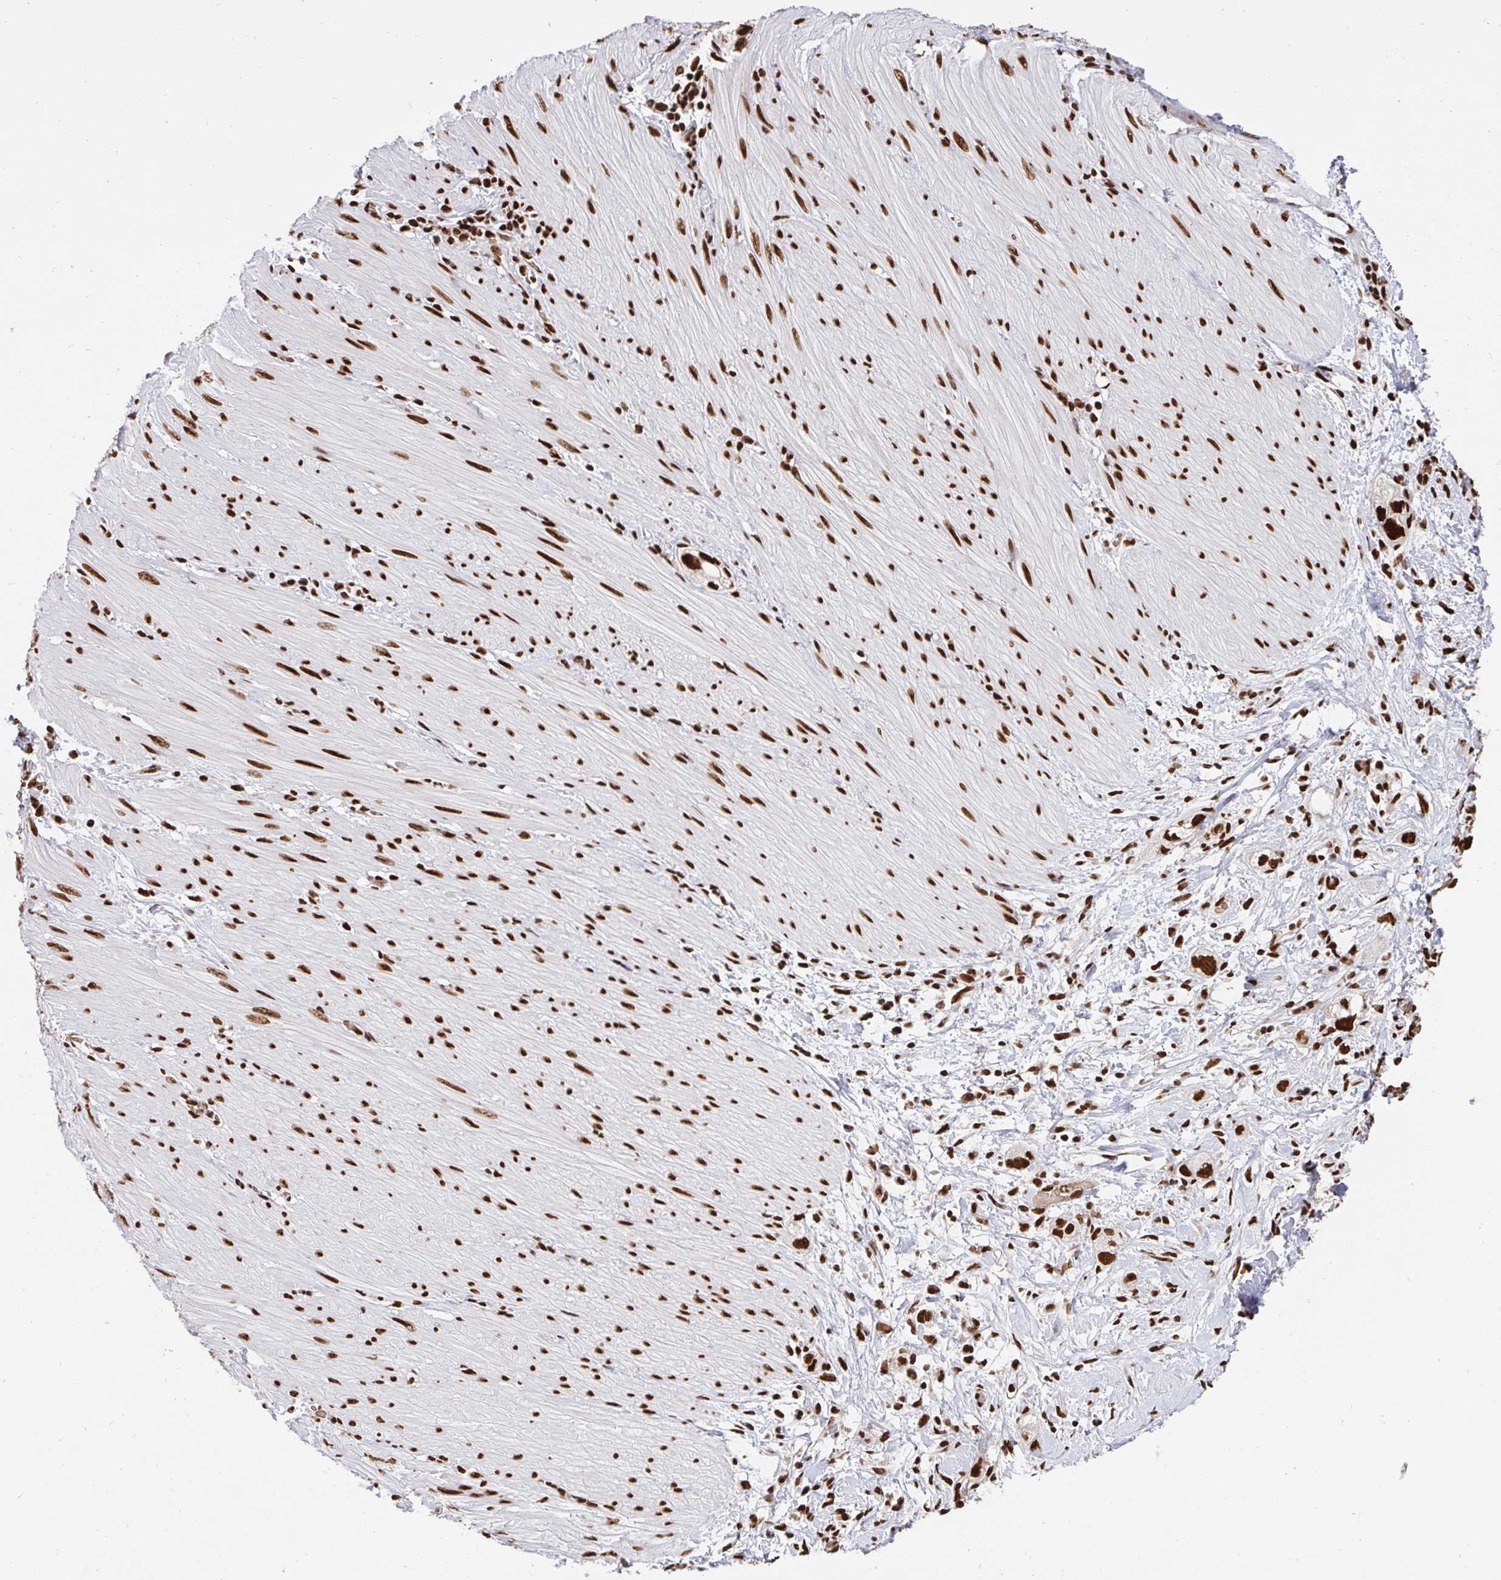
{"staining": {"intensity": "strong", "quantity": ">75%", "location": "nuclear"}, "tissue": "stomach cancer", "cell_type": "Tumor cells", "image_type": "cancer", "snomed": [{"axis": "morphology", "description": "Adenocarcinoma, NOS"}, {"axis": "topography", "description": "Stomach"}, {"axis": "topography", "description": "Stomach, lower"}], "caption": "Brown immunohistochemical staining in human stomach cancer (adenocarcinoma) exhibits strong nuclear positivity in approximately >75% of tumor cells.", "gene": "HNRNPL", "patient": {"sex": "female", "age": 48}}